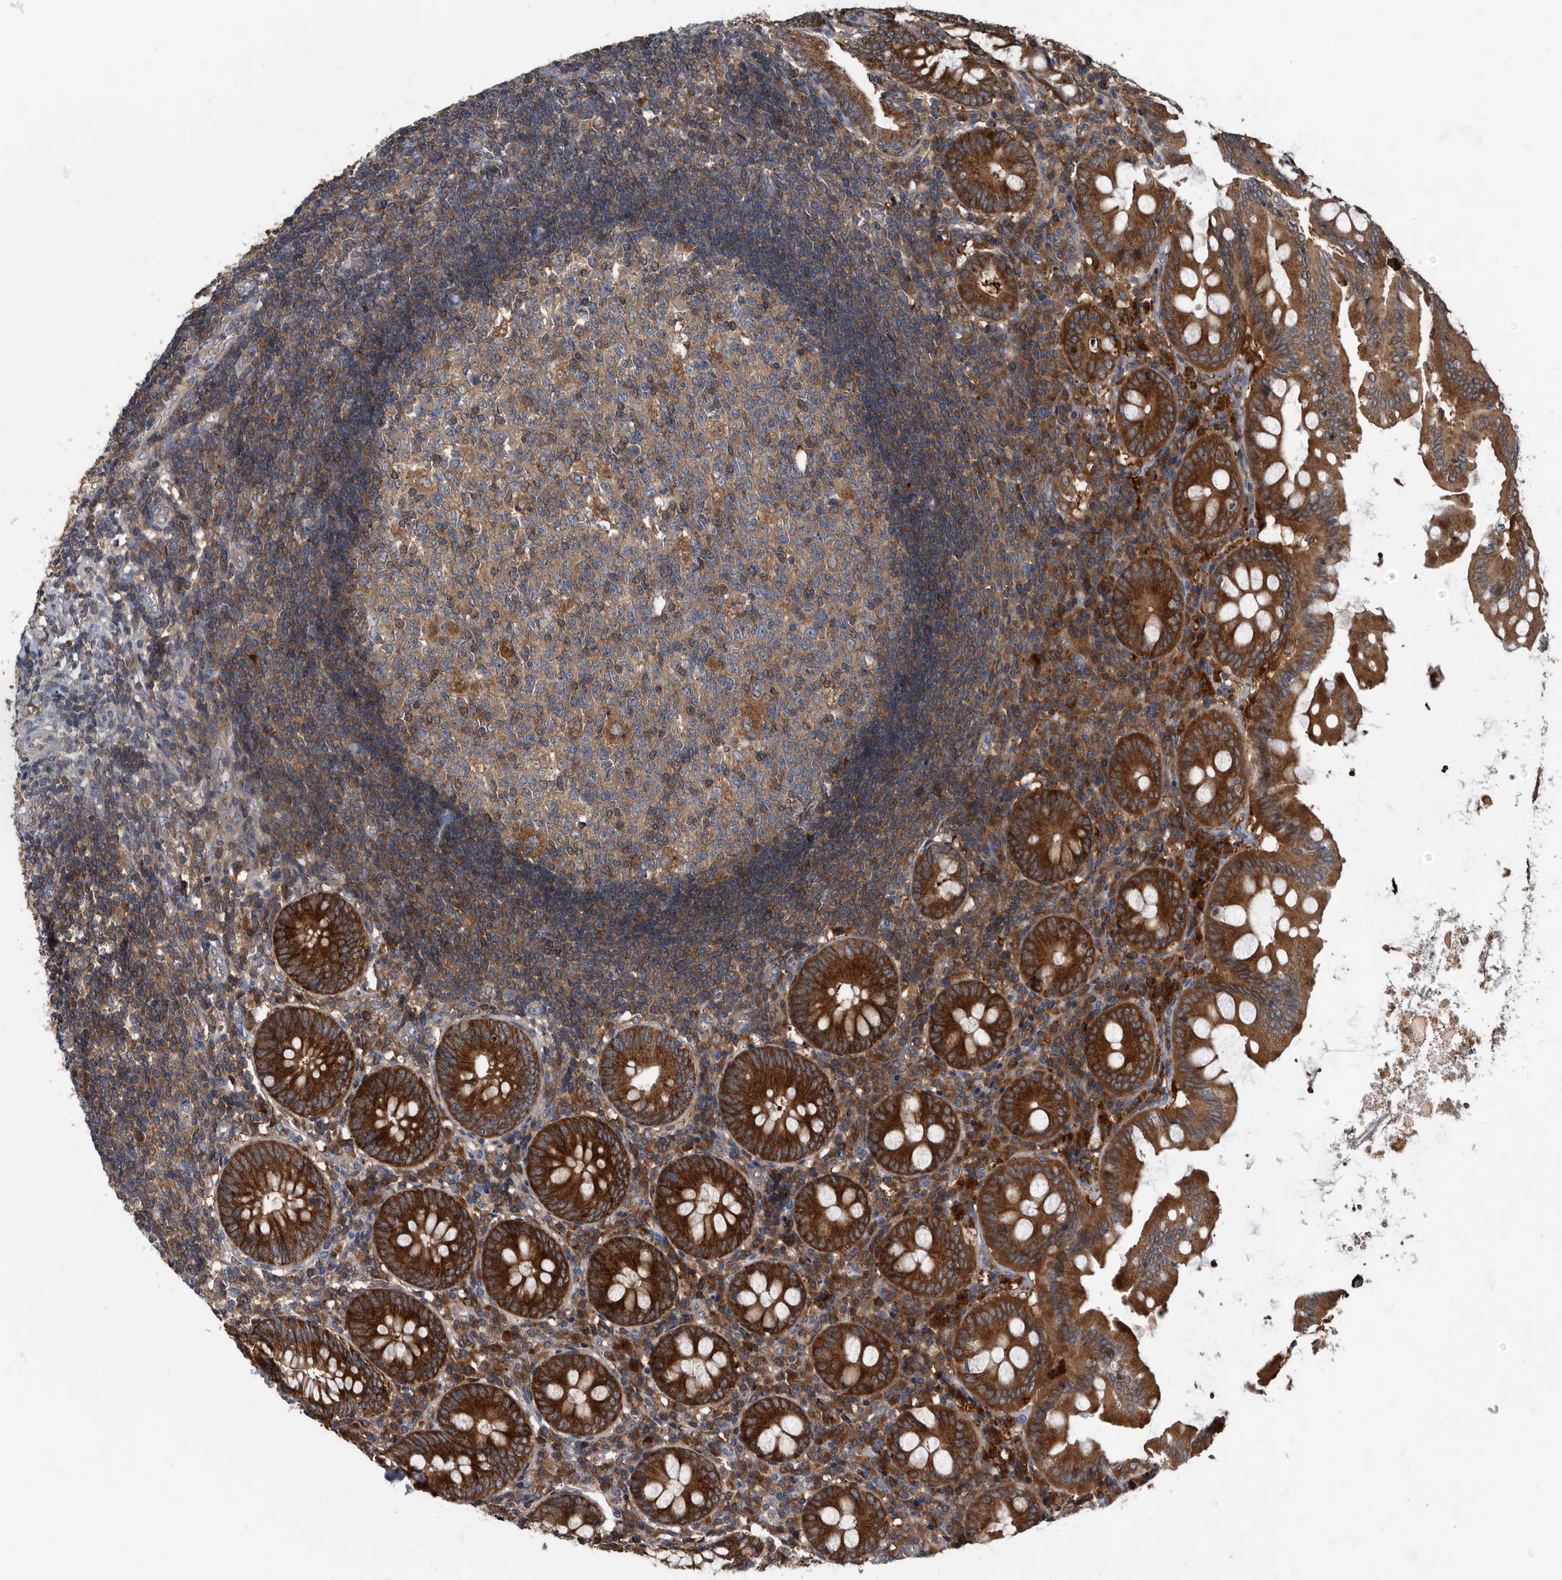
{"staining": {"intensity": "strong", "quantity": ">75%", "location": "cytoplasmic/membranous"}, "tissue": "appendix", "cell_type": "Glandular cells", "image_type": "normal", "snomed": [{"axis": "morphology", "description": "Normal tissue, NOS"}, {"axis": "topography", "description": "Appendix"}], "caption": "A high-resolution micrograph shows immunohistochemistry (IHC) staining of unremarkable appendix, which exhibits strong cytoplasmic/membranous expression in approximately >75% of glandular cells.", "gene": "APEH", "patient": {"sex": "female", "age": 54}}